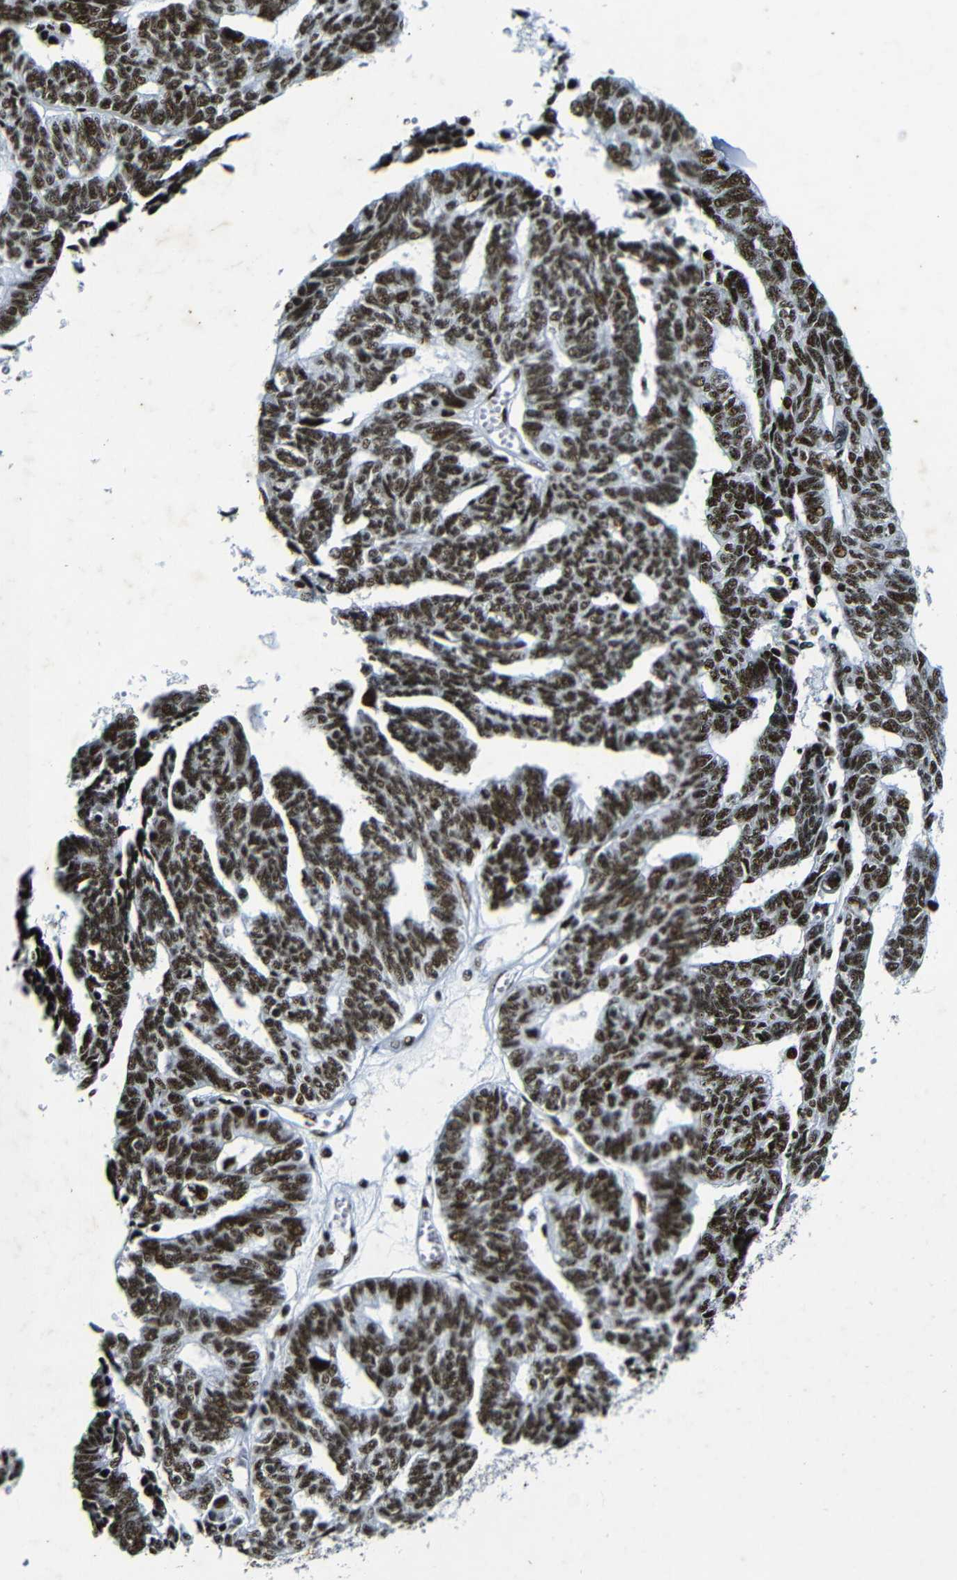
{"staining": {"intensity": "strong", "quantity": ">75%", "location": "nuclear"}, "tissue": "ovarian cancer", "cell_type": "Tumor cells", "image_type": "cancer", "snomed": [{"axis": "morphology", "description": "Cystadenocarcinoma, serous, NOS"}, {"axis": "topography", "description": "Ovary"}], "caption": "Ovarian cancer (serous cystadenocarcinoma) stained with DAB (3,3'-diaminobenzidine) immunohistochemistry (IHC) reveals high levels of strong nuclear staining in about >75% of tumor cells. (brown staining indicates protein expression, while blue staining denotes nuclei).", "gene": "SRSF1", "patient": {"sex": "female", "age": 79}}